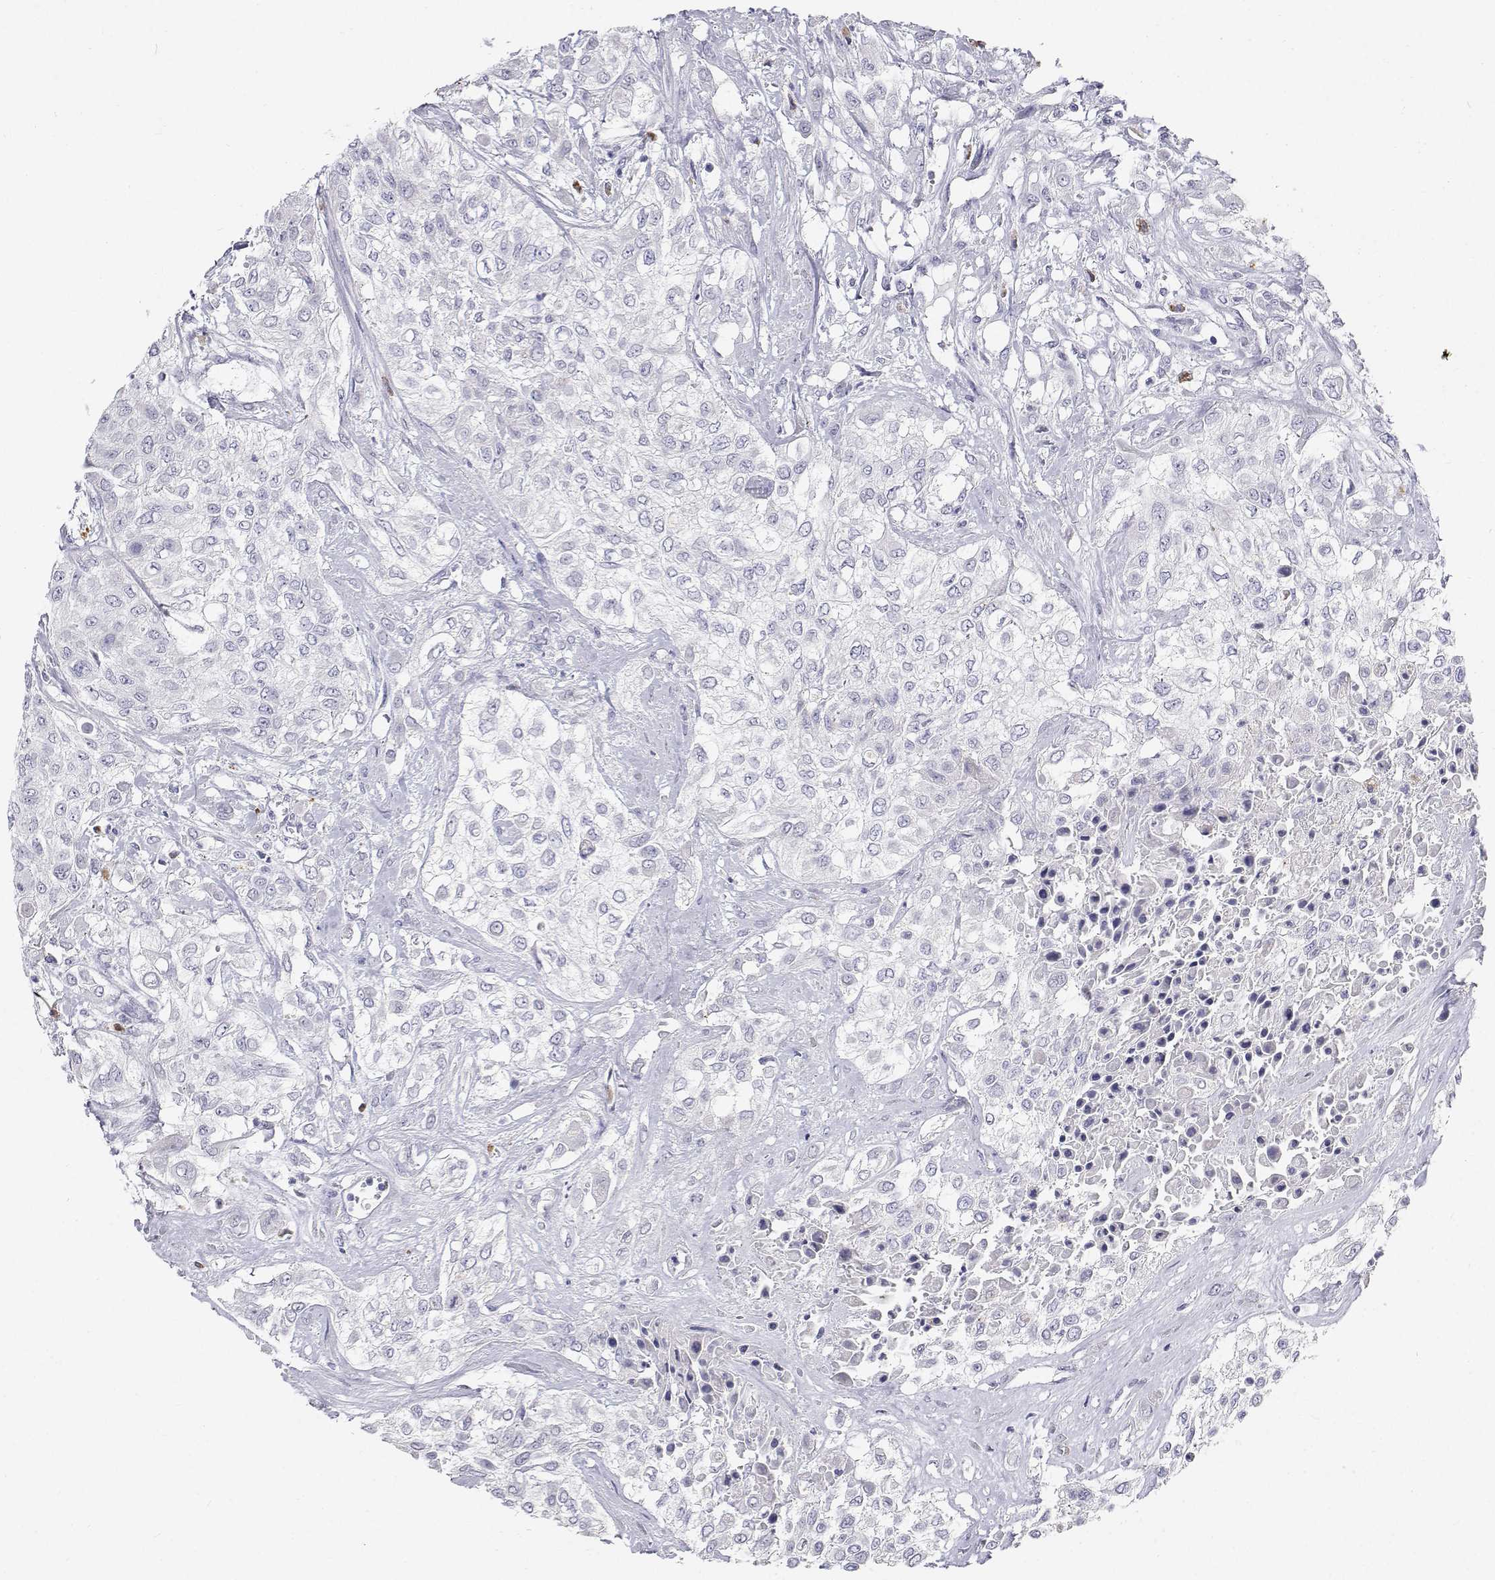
{"staining": {"intensity": "negative", "quantity": "none", "location": "none"}, "tissue": "urothelial cancer", "cell_type": "Tumor cells", "image_type": "cancer", "snomed": [{"axis": "morphology", "description": "Urothelial carcinoma, High grade"}, {"axis": "topography", "description": "Urinary bladder"}], "caption": "This is a photomicrograph of immunohistochemistry (IHC) staining of high-grade urothelial carcinoma, which shows no positivity in tumor cells.", "gene": "NCR2", "patient": {"sex": "male", "age": 57}}